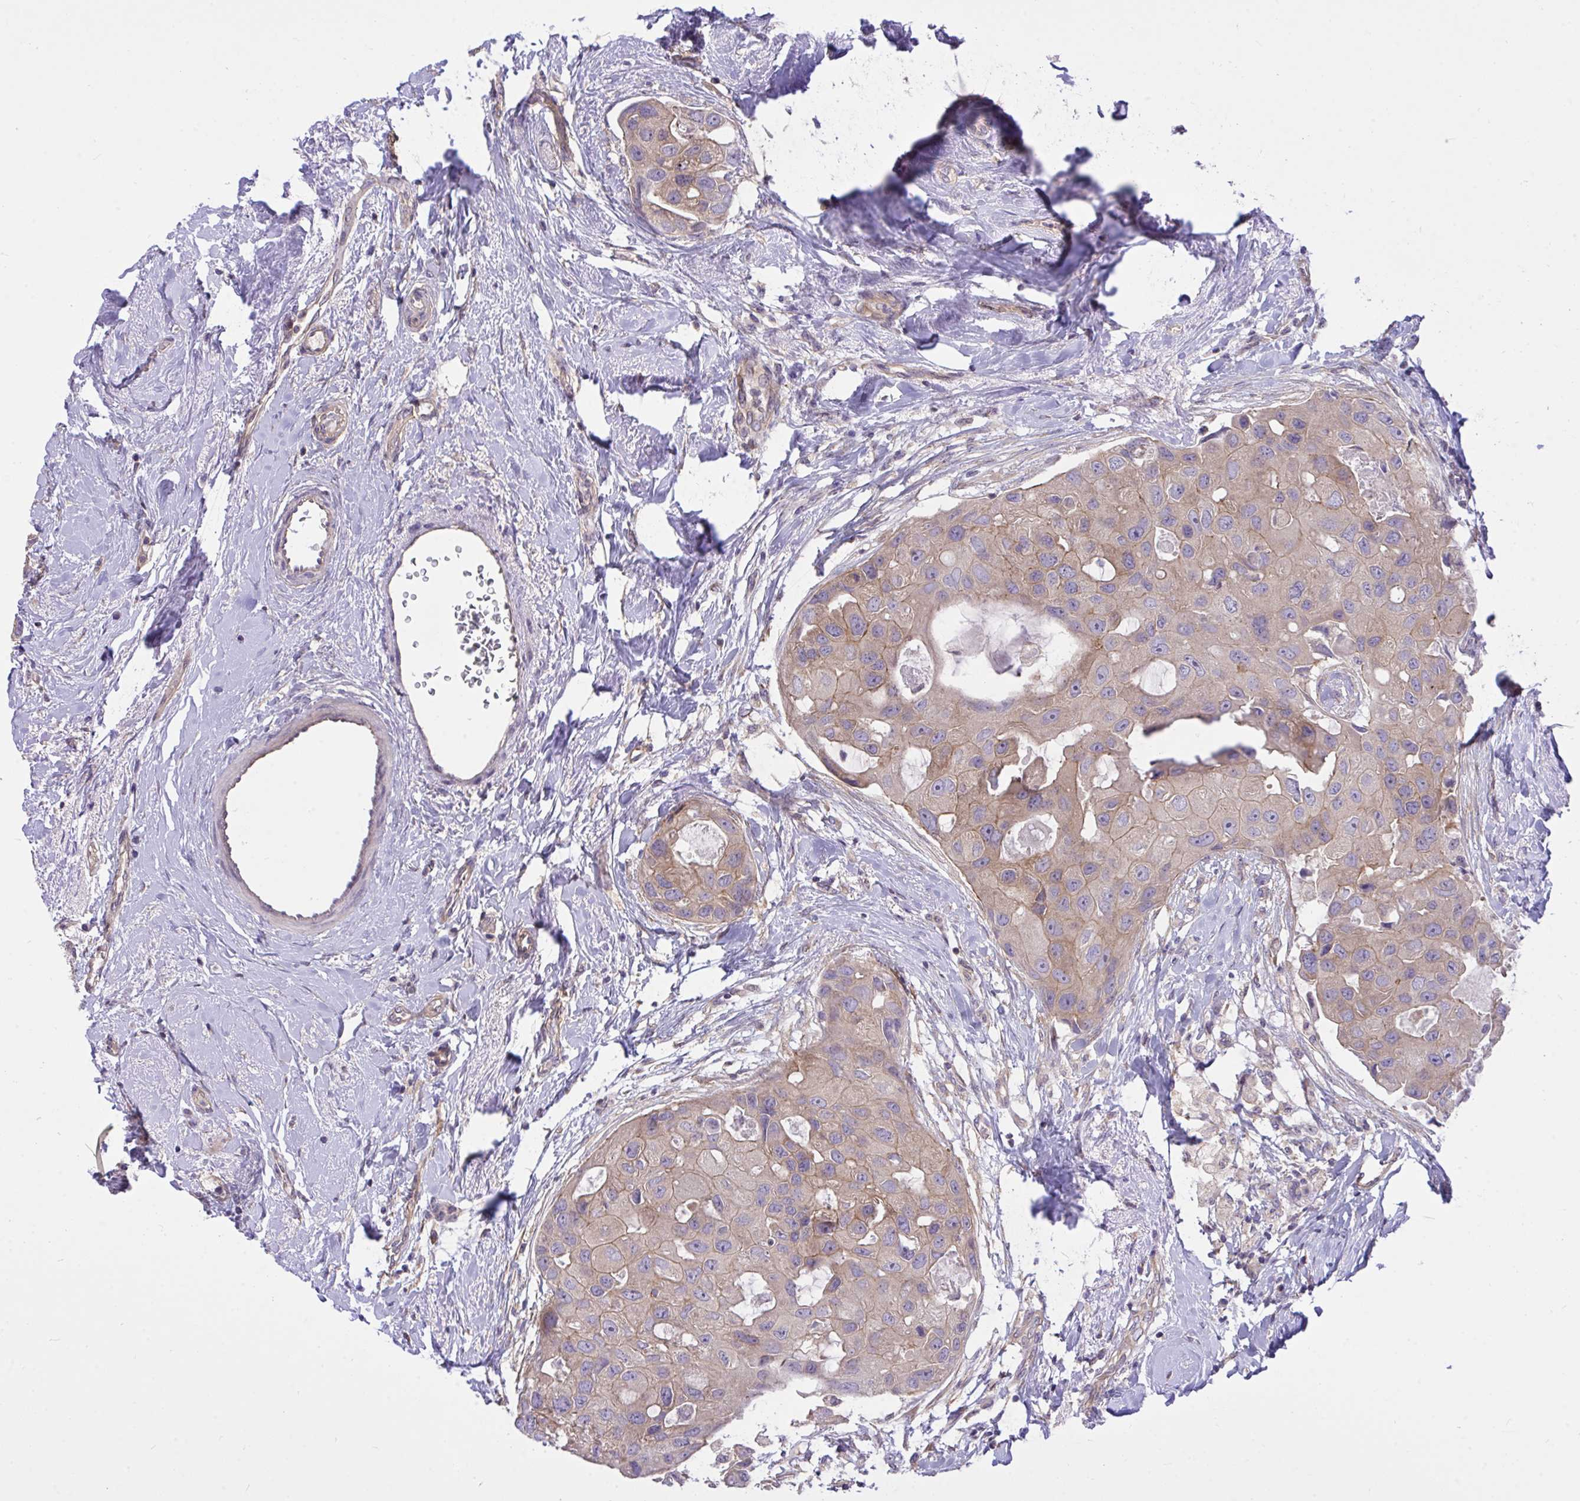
{"staining": {"intensity": "weak", "quantity": ">75%", "location": "cytoplasmic/membranous"}, "tissue": "breast cancer", "cell_type": "Tumor cells", "image_type": "cancer", "snomed": [{"axis": "morphology", "description": "Duct carcinoma"}, {"axis": "topography", "description": "Breast"}], "caption": "This histopathology image displays immunohistochemistry staining of breast cancer (infiltrating ductal carcinoma), with low weak cytoplasmic/membranous positivity in approximately >75% of tumor cells.", "gene": "TLN2", "patient": {"sex": "female", "age": 43}}